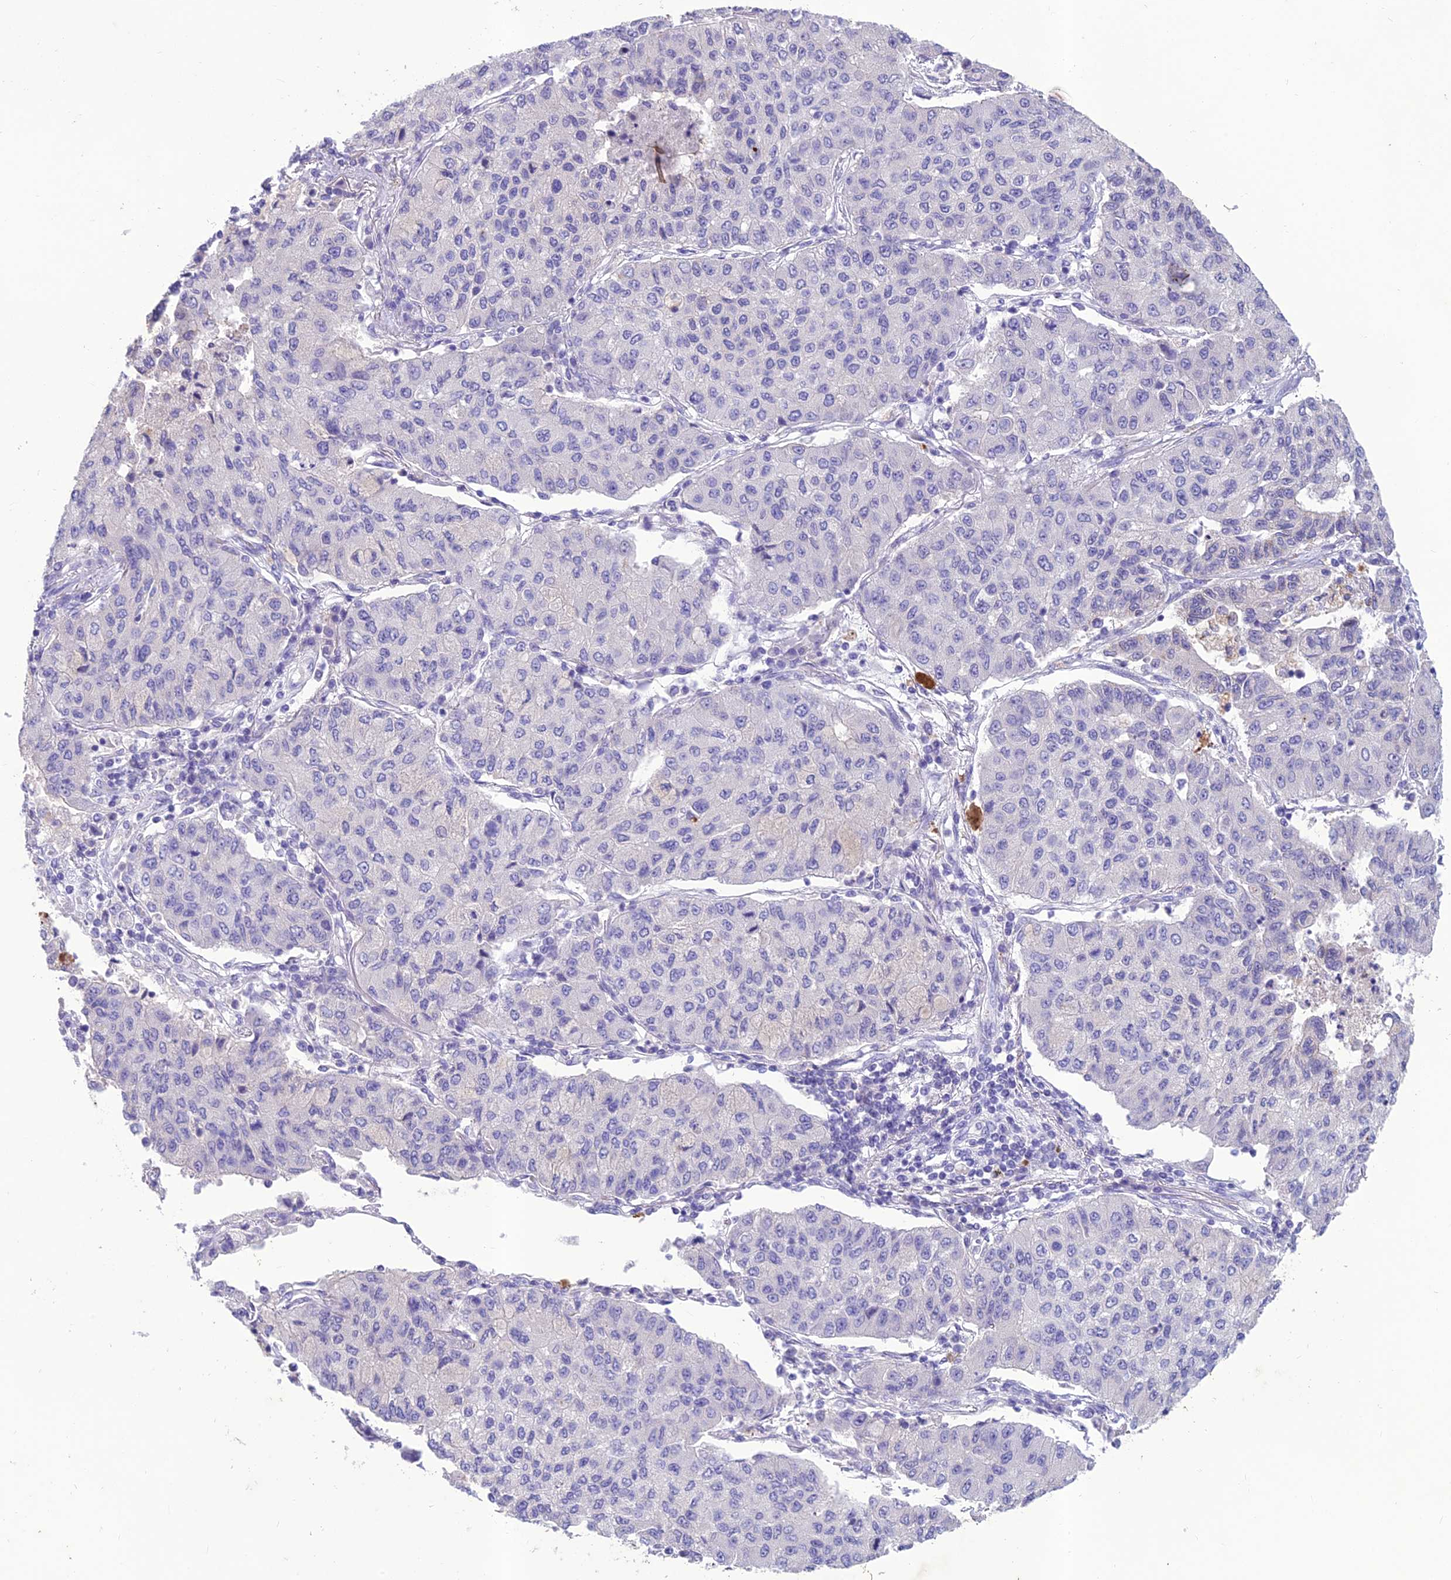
{"staining": {"intensity": "negative", "quantity": "none", "location": "none"}, "tissue": "lung cancer", "cell_type": "Tumor cells", "image_type": "cancer", "snomed": [{"axis": "morphology", "description": "Squamous cell carcinoma, NOS"}, {"axis": "topography", "description": "Lung"}], "caption": "High power microscopy histopathology image of an immunohistochemistry (IHC) histopathology image of lung cancer, revealing no significant expression in tumor cells.", "gene": "IFT172", "patient": {"sex": "male", "age": 74}}